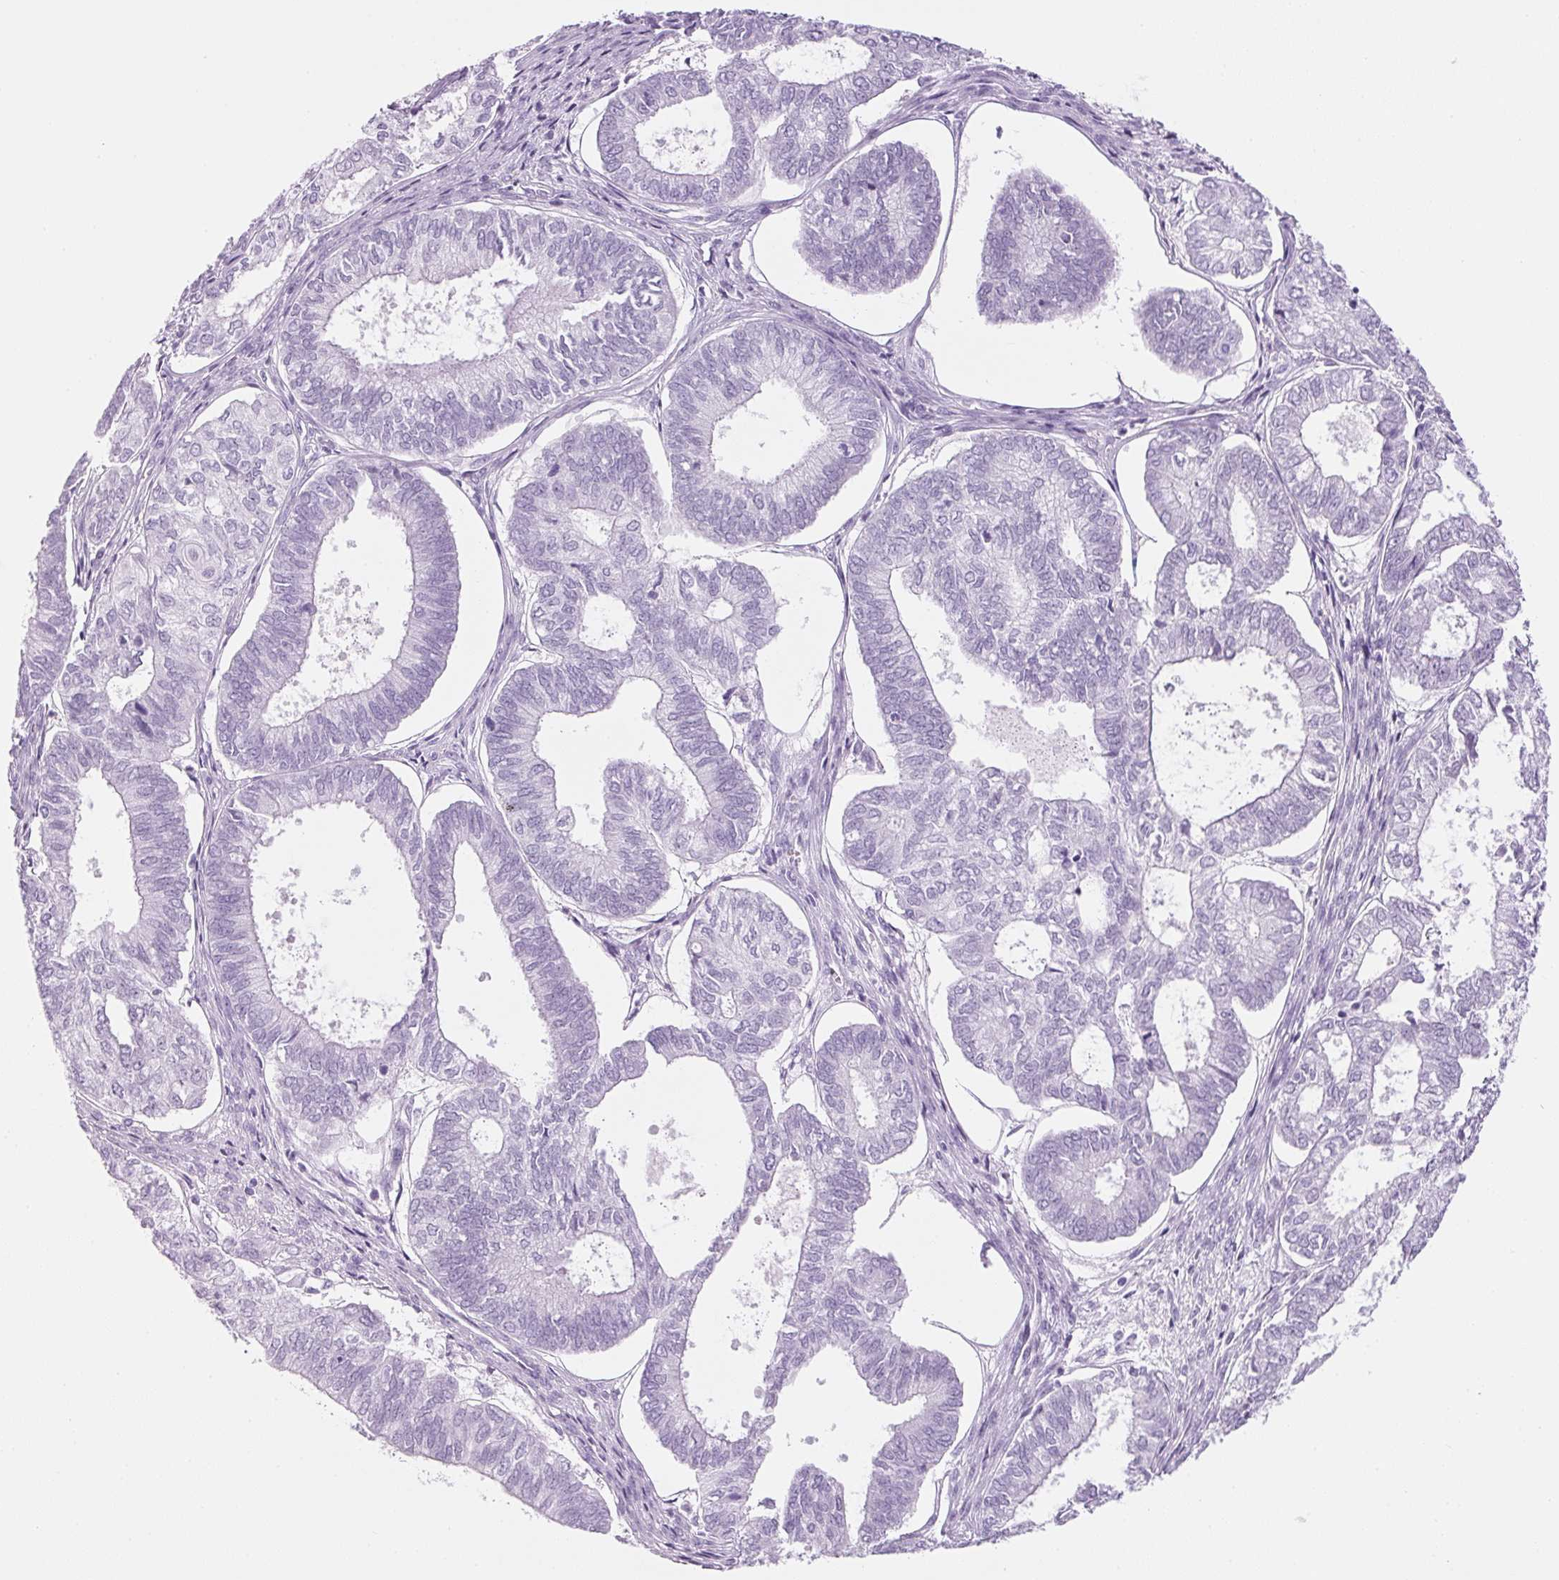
{"staining": {"intensity": "negative", "quantity": "none", "location": "none"}, "tissue": "ovarian cancer", "cell_type": "Tumor cells", "image_type": "cancer", "snomed": [{"axis": "morphology", "description": "Carcinoma, endometroid"}, {"axis": "topography", "description": "Ovary"}], "caption": "High power microscopy micrograph of an immunohistochemistry photomicrograph of ovarian endometroid carcinoma, revealing no significant staining in tumor cells. (Stains: DAB (3,3'-diaminobenzidine) immunohistochemistry (IHC) with hematoxylin counter stain, Microscopy: brightfield microscopy at high magnification).", "gene": "PPP1R1A", "patient": {"sex": "female", "age": 64}}